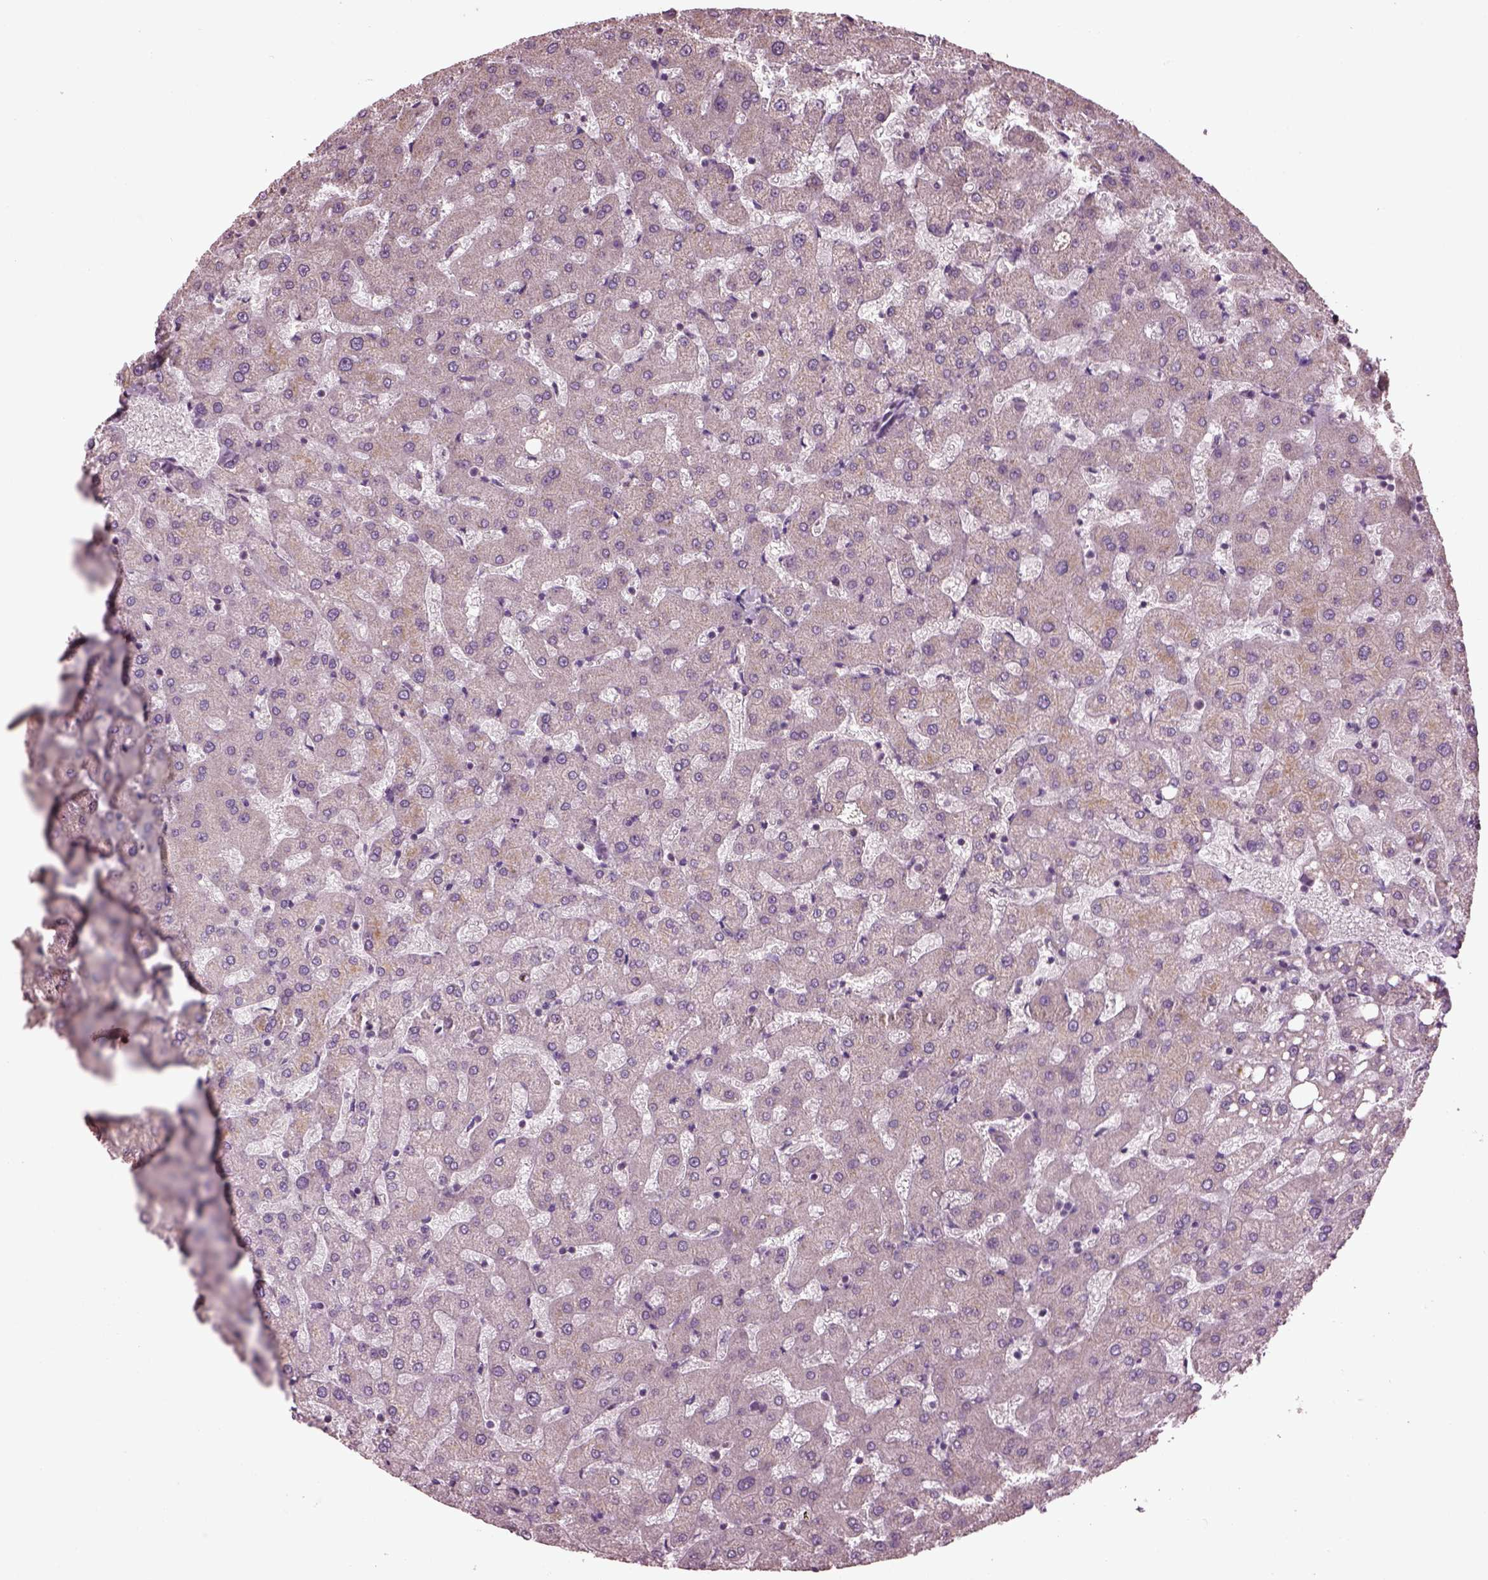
{"staining": {"intensity": "negative", "quantity": "none", "location": "none"}, "tissue": "liver", "cell_type": "Cholangiocytes", "image_type": "normal", "snomed": [{"axis": "morphology", "description": "Normal tissue, NOS"}, {"axis": "topography", "description": "Liver"}], "caption": "DAB immunohistochemical staining of benign human liver demonstrates no significant staining in cholangiocytes.", "gene": "SPATA7", "patient": {"sex": "female", "age": 50}}